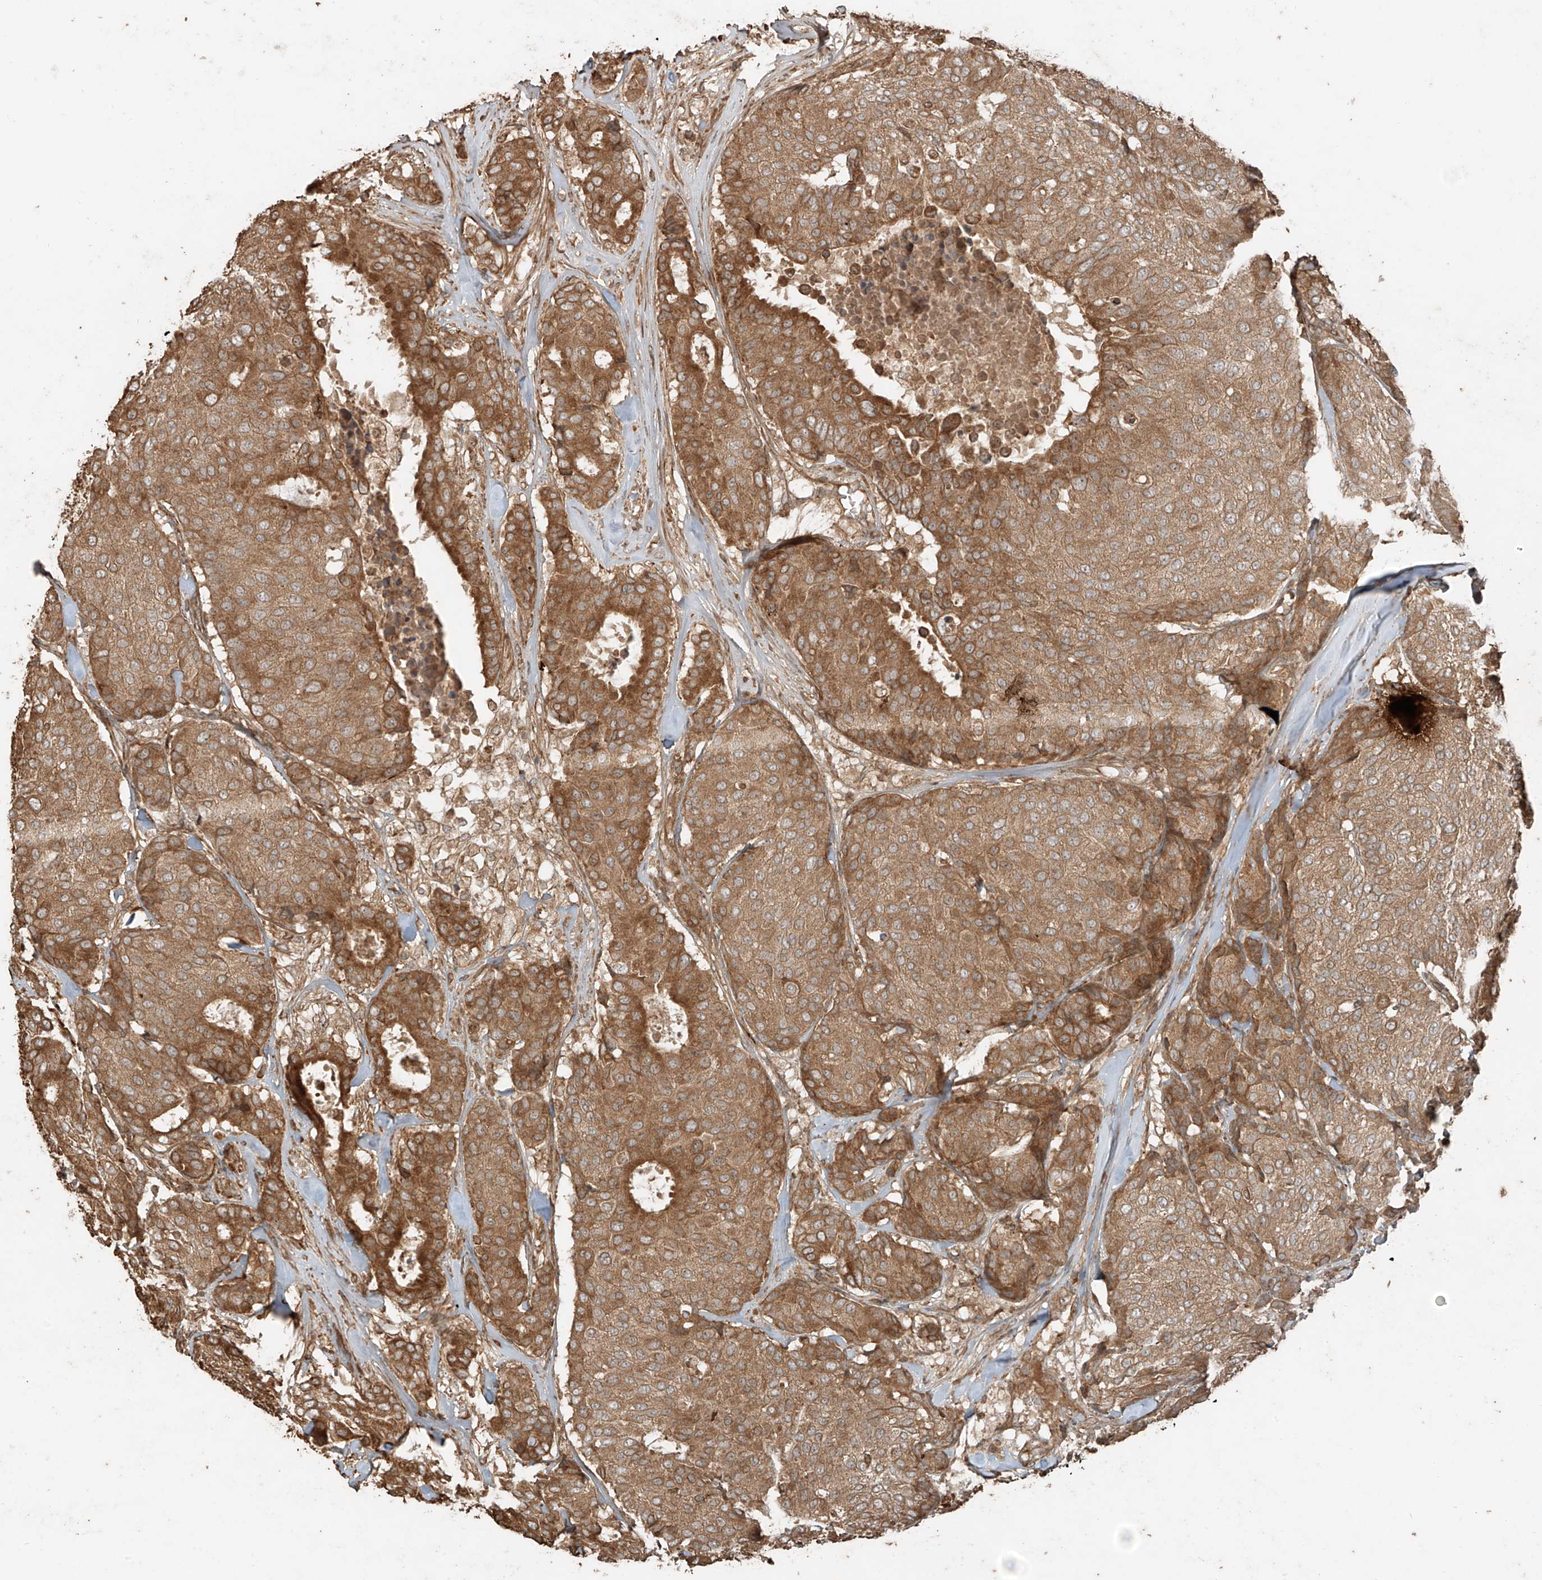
{"staining": {"intensity": "moderate", "quantity": ">75%", "location": "cytoplasmic/membranous"}, "tissue": "breast cancer", "cell_type": "Tumor cells", "image_type": "cancer", "snomed": [{"axis": "morphology", "description": "Duct carcinoma"}, {"axis": "topography", "description": "Breast"}], "caption": "About >75% of tumor cells in human breast cancer display moderate cytoplasmic/membranous protein positivity as visualized by brown immunohistochemical staining.", "gene": "ANKZF1", "patient": {"sex": "female", "age": 75}}